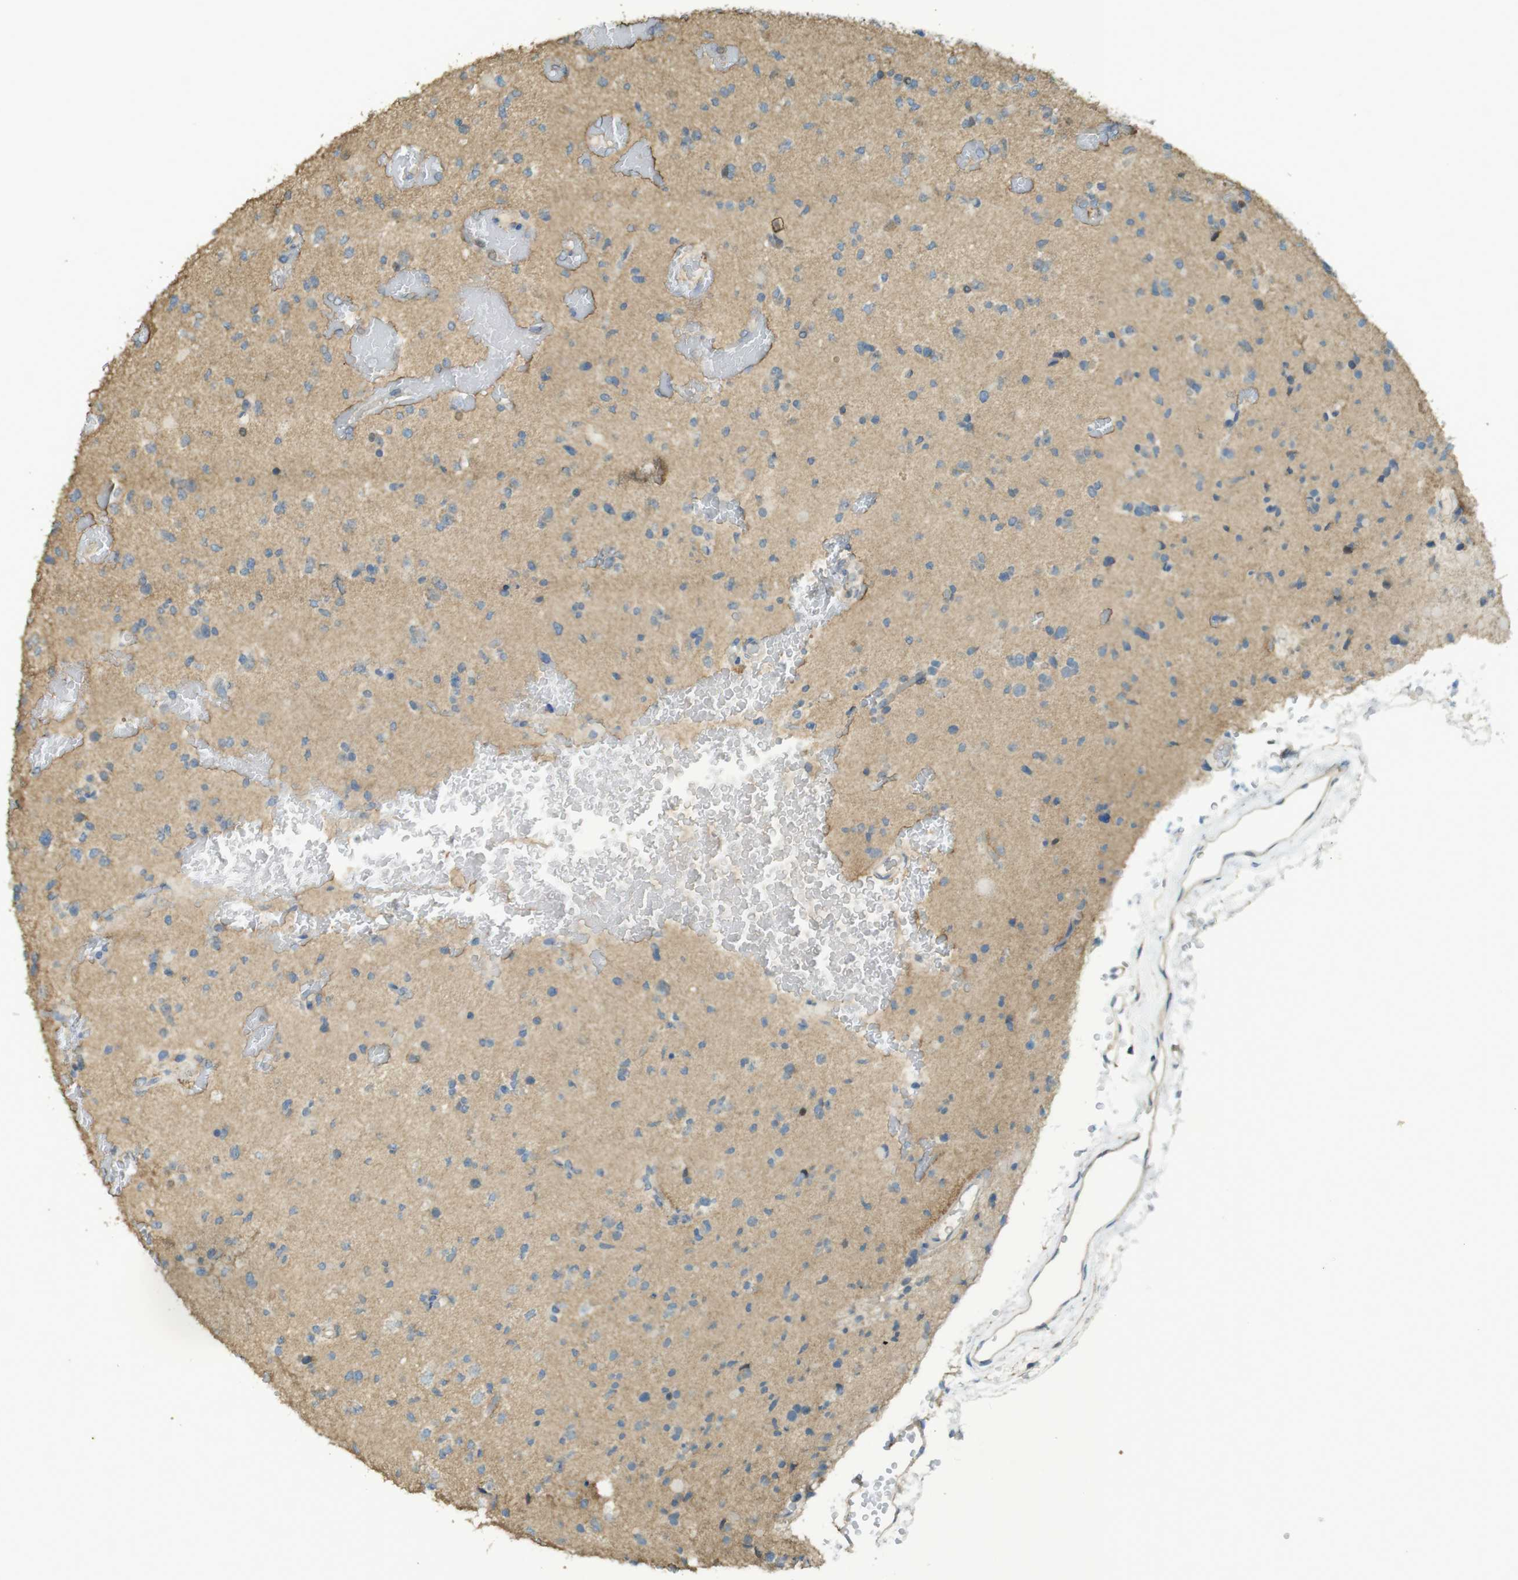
{"staining": {"intensity": "weak", "quantity": "<25%", "location": "cytoplasmic/membranous"}, "tissue": "glioma", "cell_type": "Tumor cells", "image_type": "cancer", "snomed": [{"axis": "morphology", "description": "Glioma, malignant, Low grade"}, {"axis": "topography", "description": "Brain"}], "caption": "This is an immunohistochemistry (IHC) image of human glioma. There is no positivity in tumor cells.", "gene": "ZDHHC20", "patient": {"sex": "female", "age": 22}}